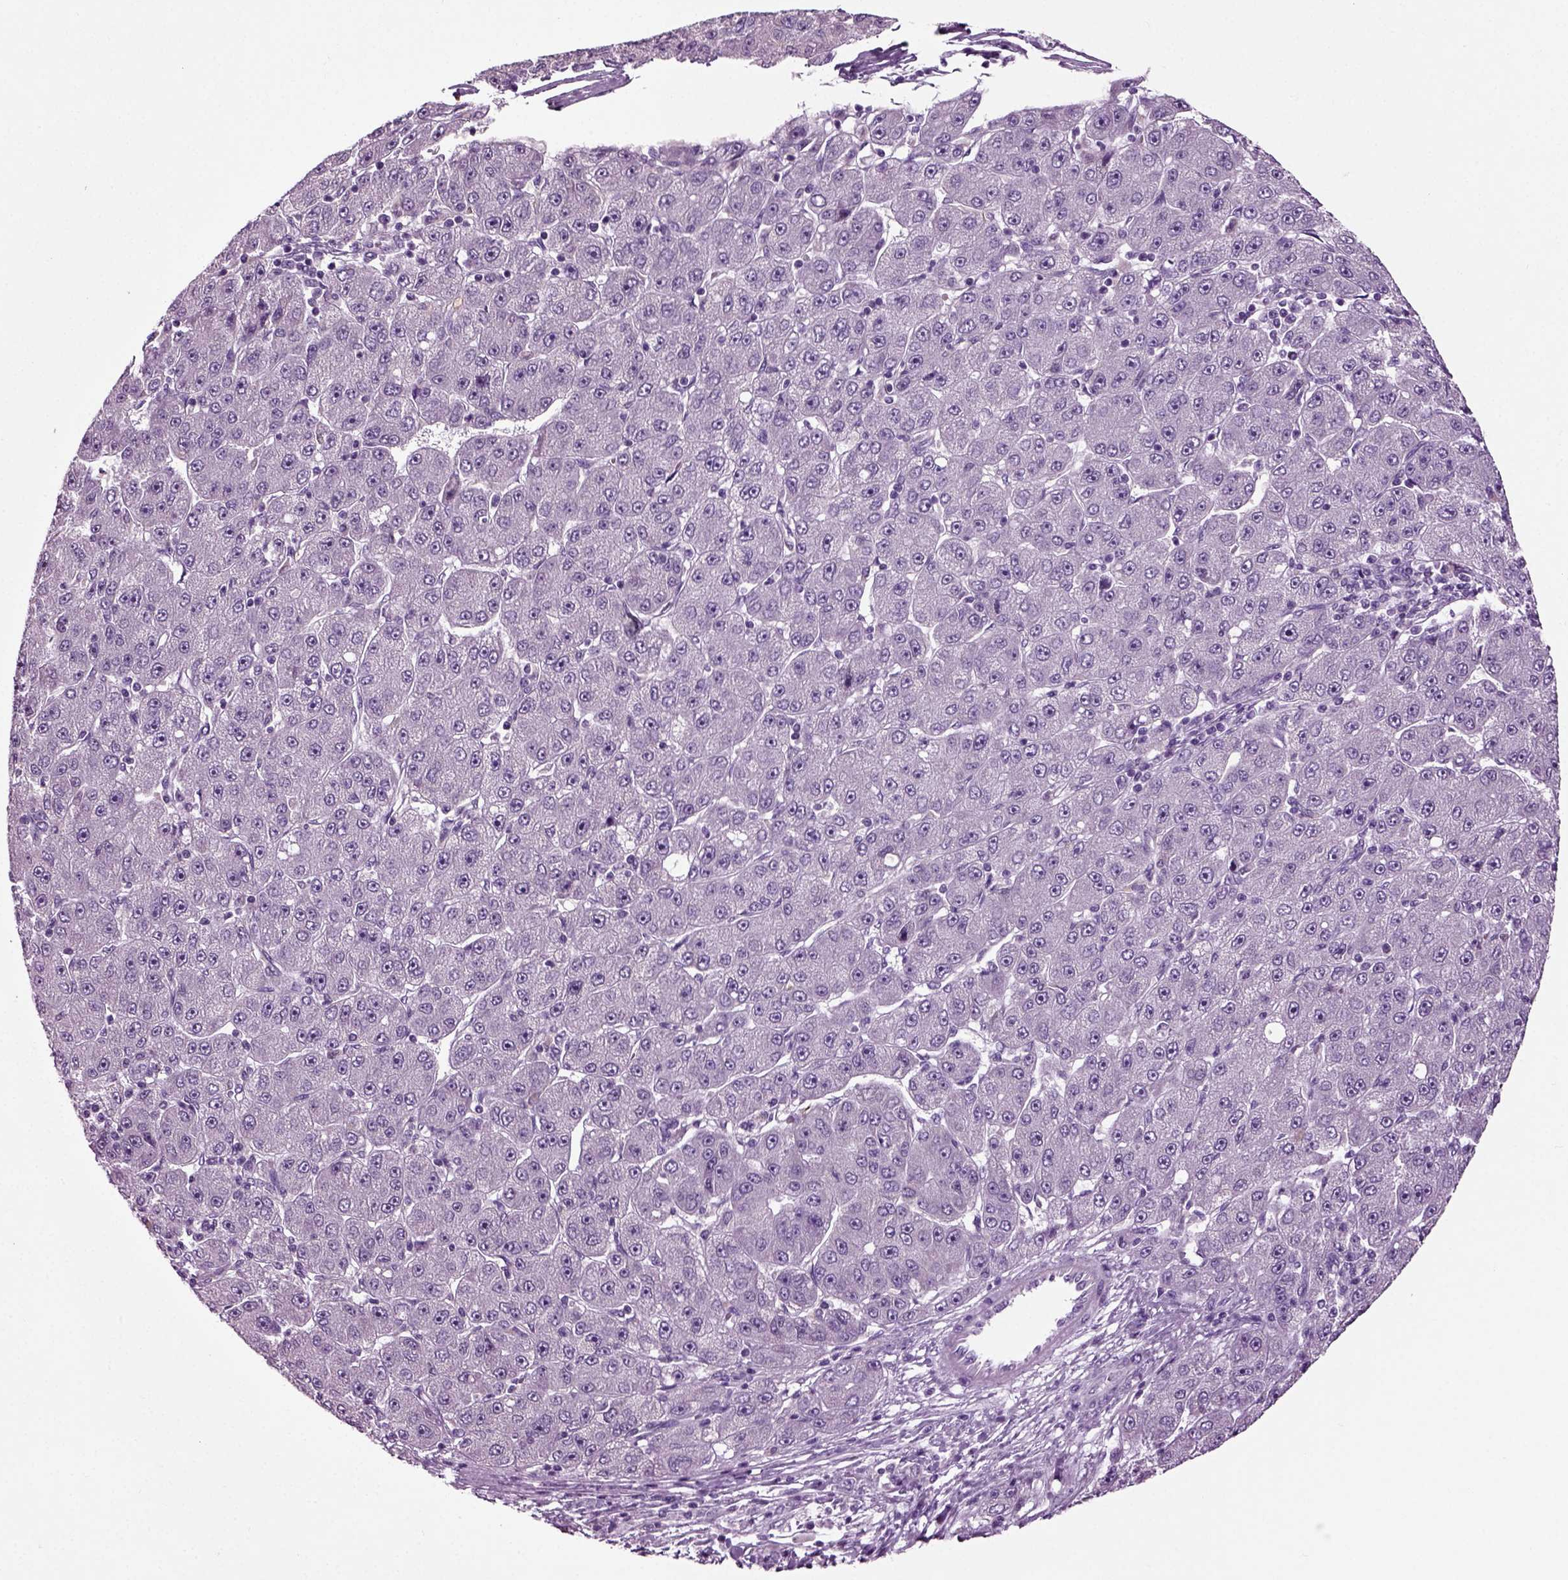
{"staining": {"intensity": "negative", "quantity": "none", "location": "none"}, "tissue": "liver cancer", "cell_type": "Tumor cells", "image_type": "cancer", "snomed": [{"axis": "morphology", "description": "Carcinoma, Hepatocellular, NOS"}, {"axis": "topography", "description": "Liver"}], "caption": "A high-resolution image shows IHC staining of liver cancer, which demonstrates no significant staining in tumor cells.", "gene": "SPATA17", "patient": {"sex": "male", "age": 67}}